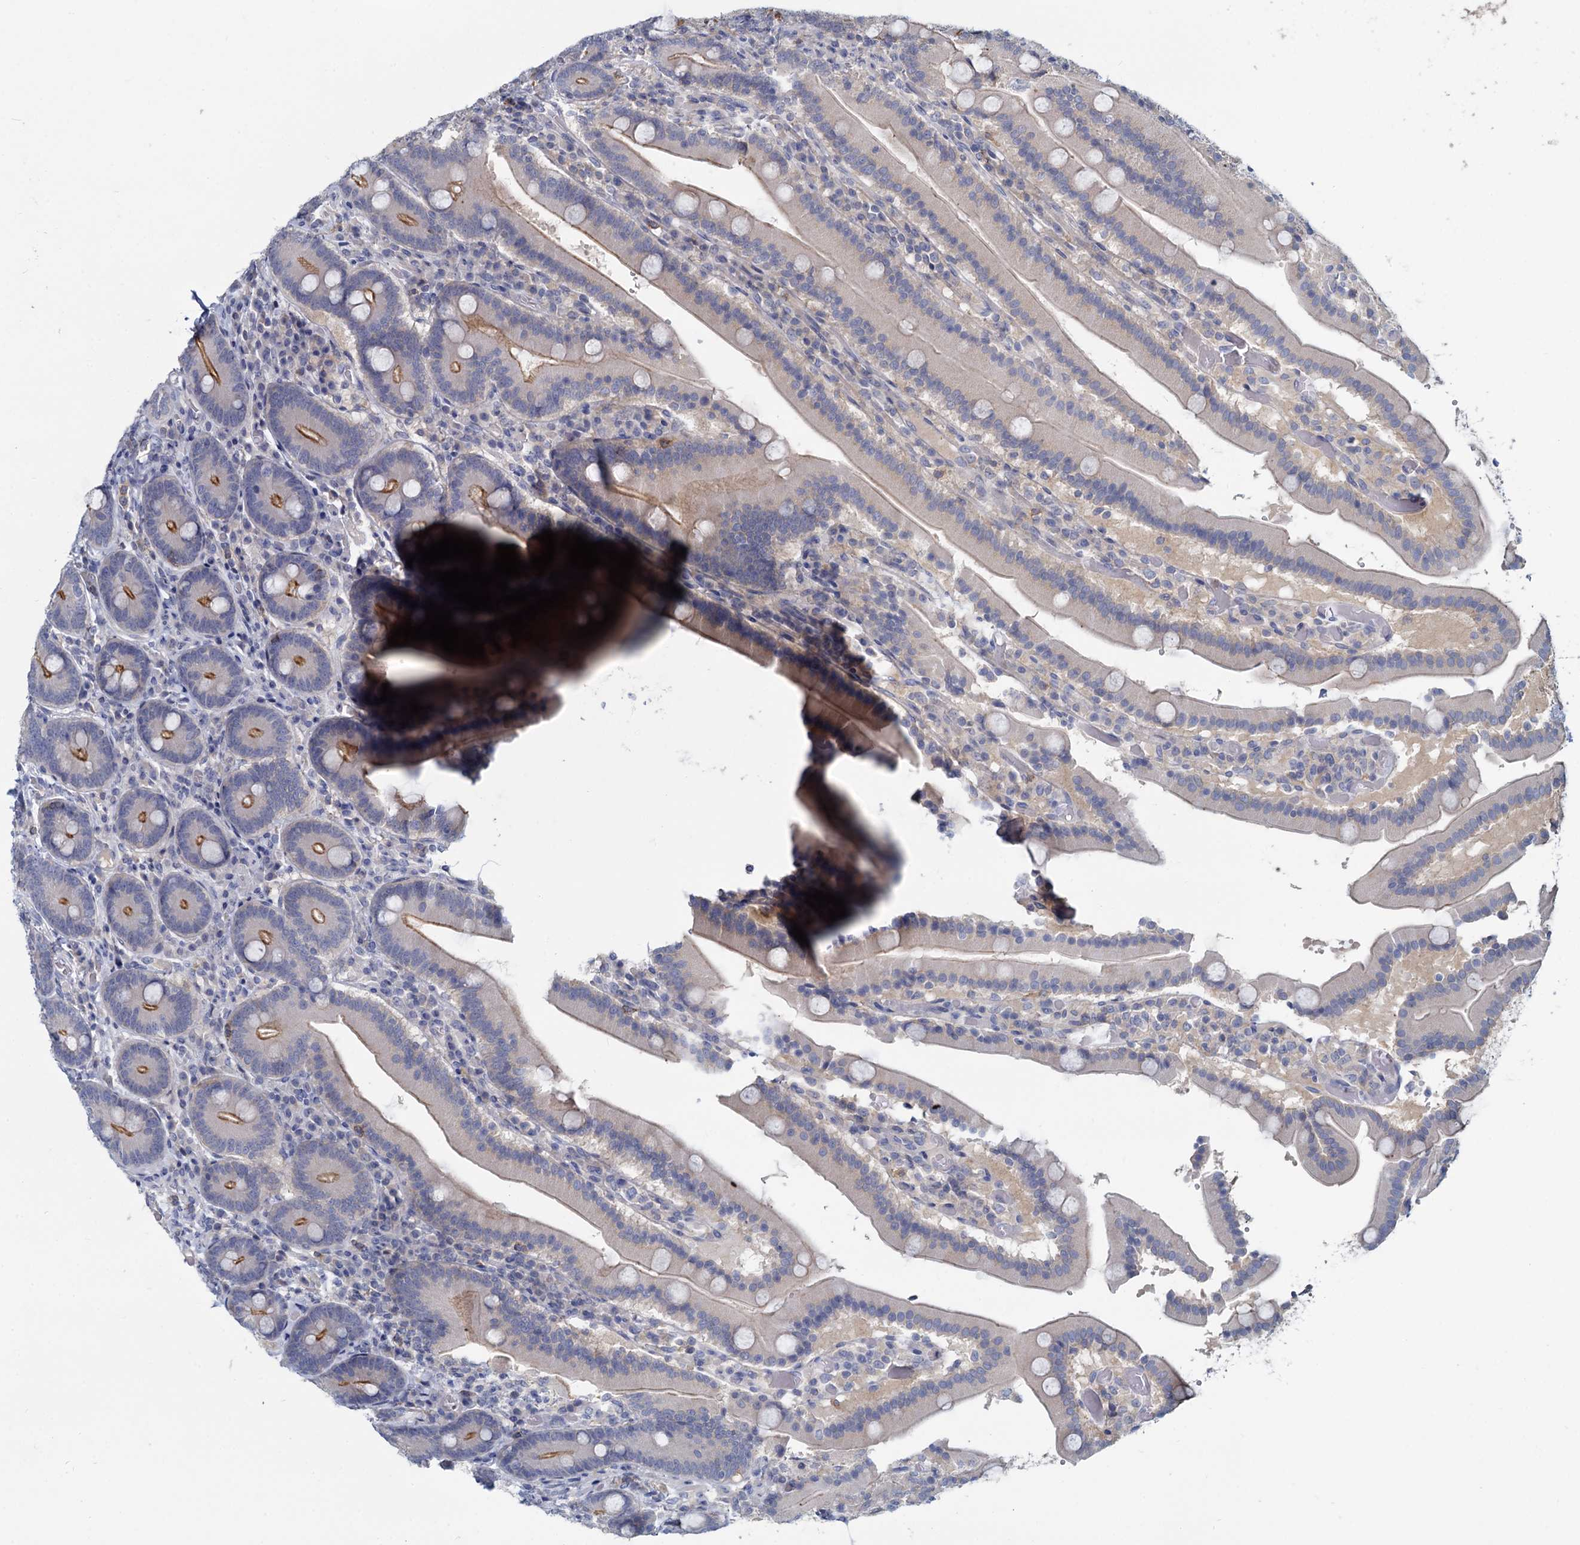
{"staining": {"intensity": "moderate", "quantity": "25%-75%", "location": "cytoplasmic/membranous"}, "tissue": "duodenum", "cell_type": "Glandular cells", "image_type": "normal", "snomed": [{"axis": "morphology", "description": "Normal tissue, NOS"}, {"axis": "topography", "description": "Duodenum"}], "caption": "Protein positivity by immunohistochemistry (IHC) shows moderate cytoplasmic/membranous positivity in about 25%-75% of glandular cells in normal duodenum.", "gene": "ACSM3", "patient": {"sex": "female", "age": 62}}